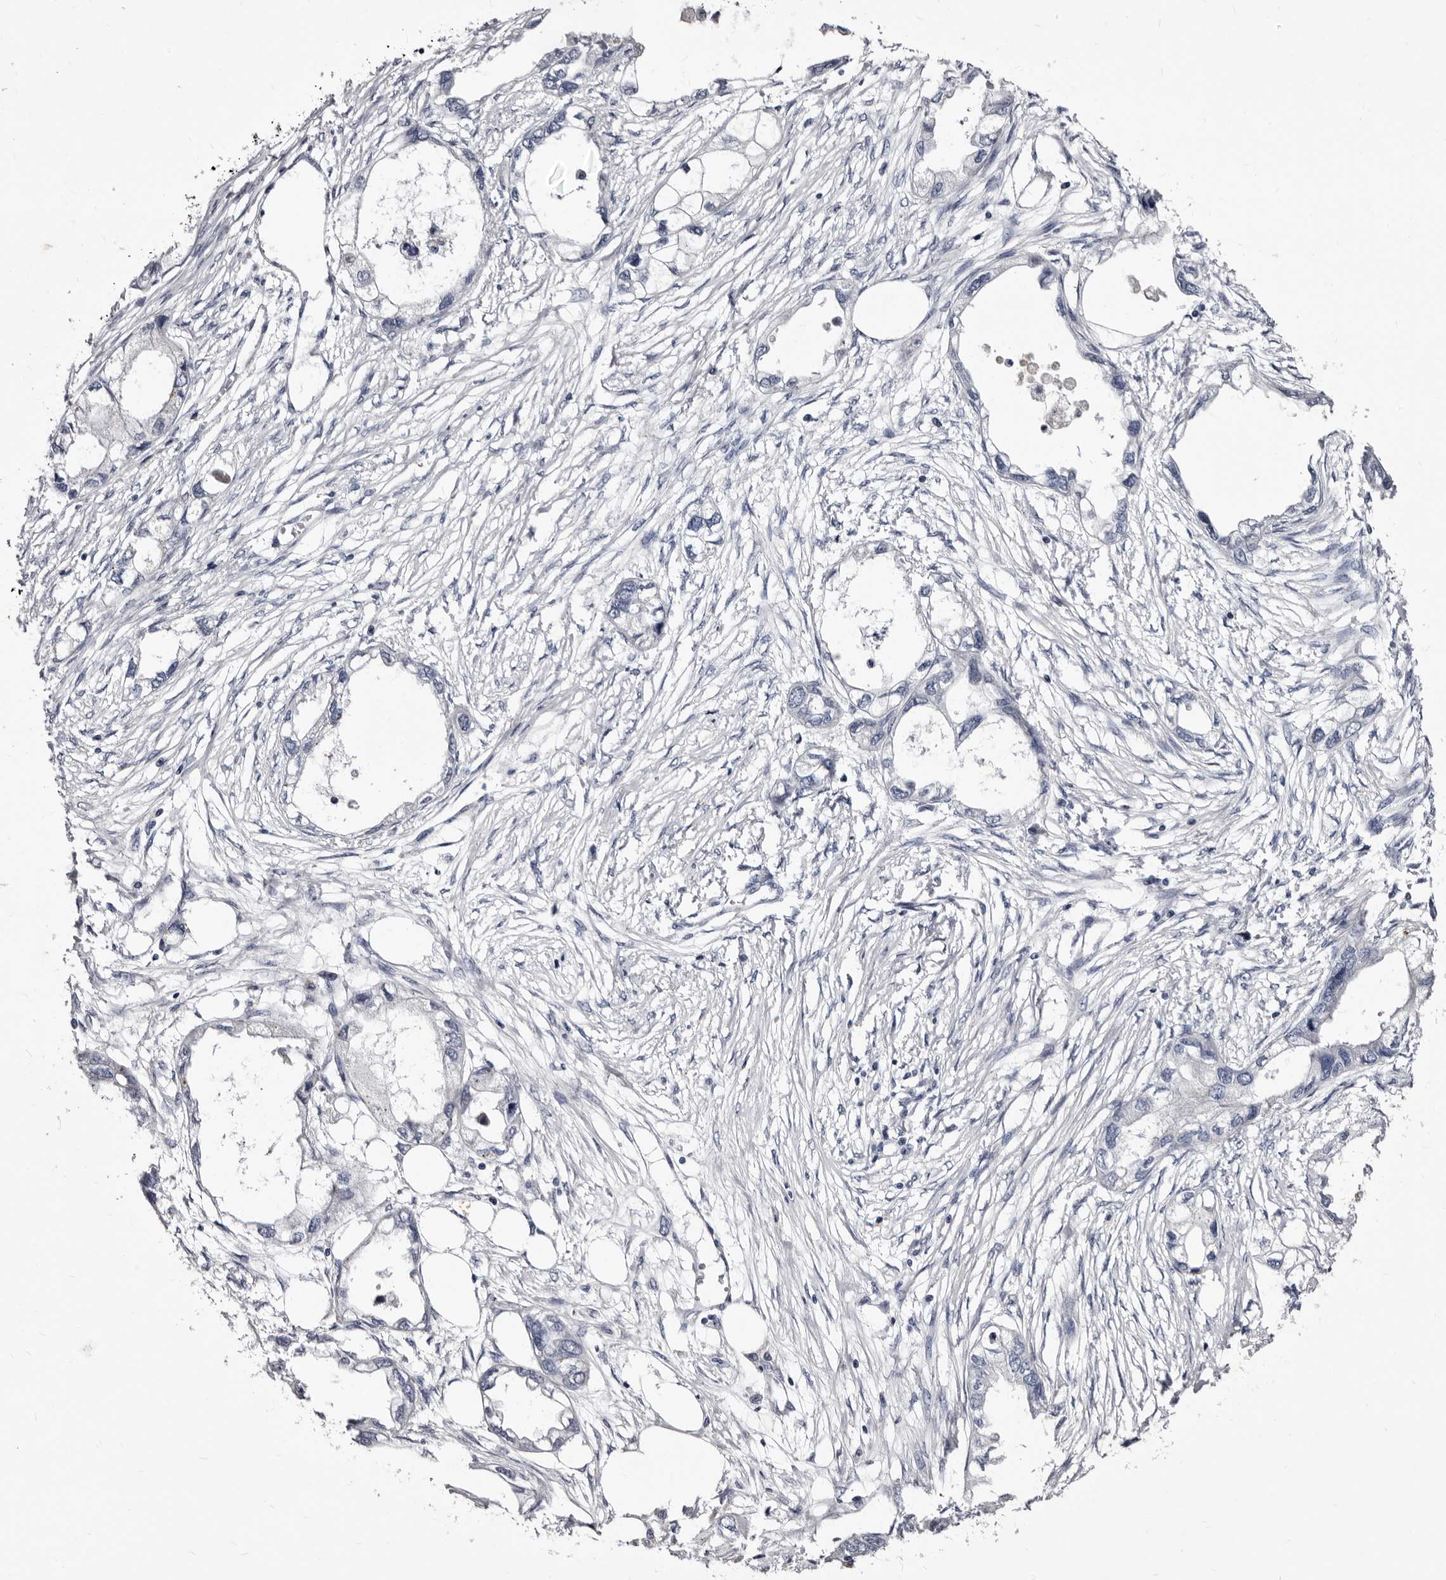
{"staining": {"intensity": "negative", "quantity": "none", "location": "none"}, "tissue": "endometrial cancer", "cell_type": "Tumor cells", "image_type": "cancer", "snomed": [{"axis": "morphology", "description": "Adenocarcinoma, NOS"}, {"axis": "morphology", "description": "Adenocarcinoma, metastatic, NOS"}, {"axis": "topography", "description": "Adipose tissue"}, {"axis": "topography", "description": "Endometrium"}], "caption": "The immunohistochemistry (IHC) photomicrograph has no significant positivity in tumor cells of adenocarcinoma (endometrial) tissue.", "gene": "AUNIP", "patient": {"sex": "female", "age": 67}}